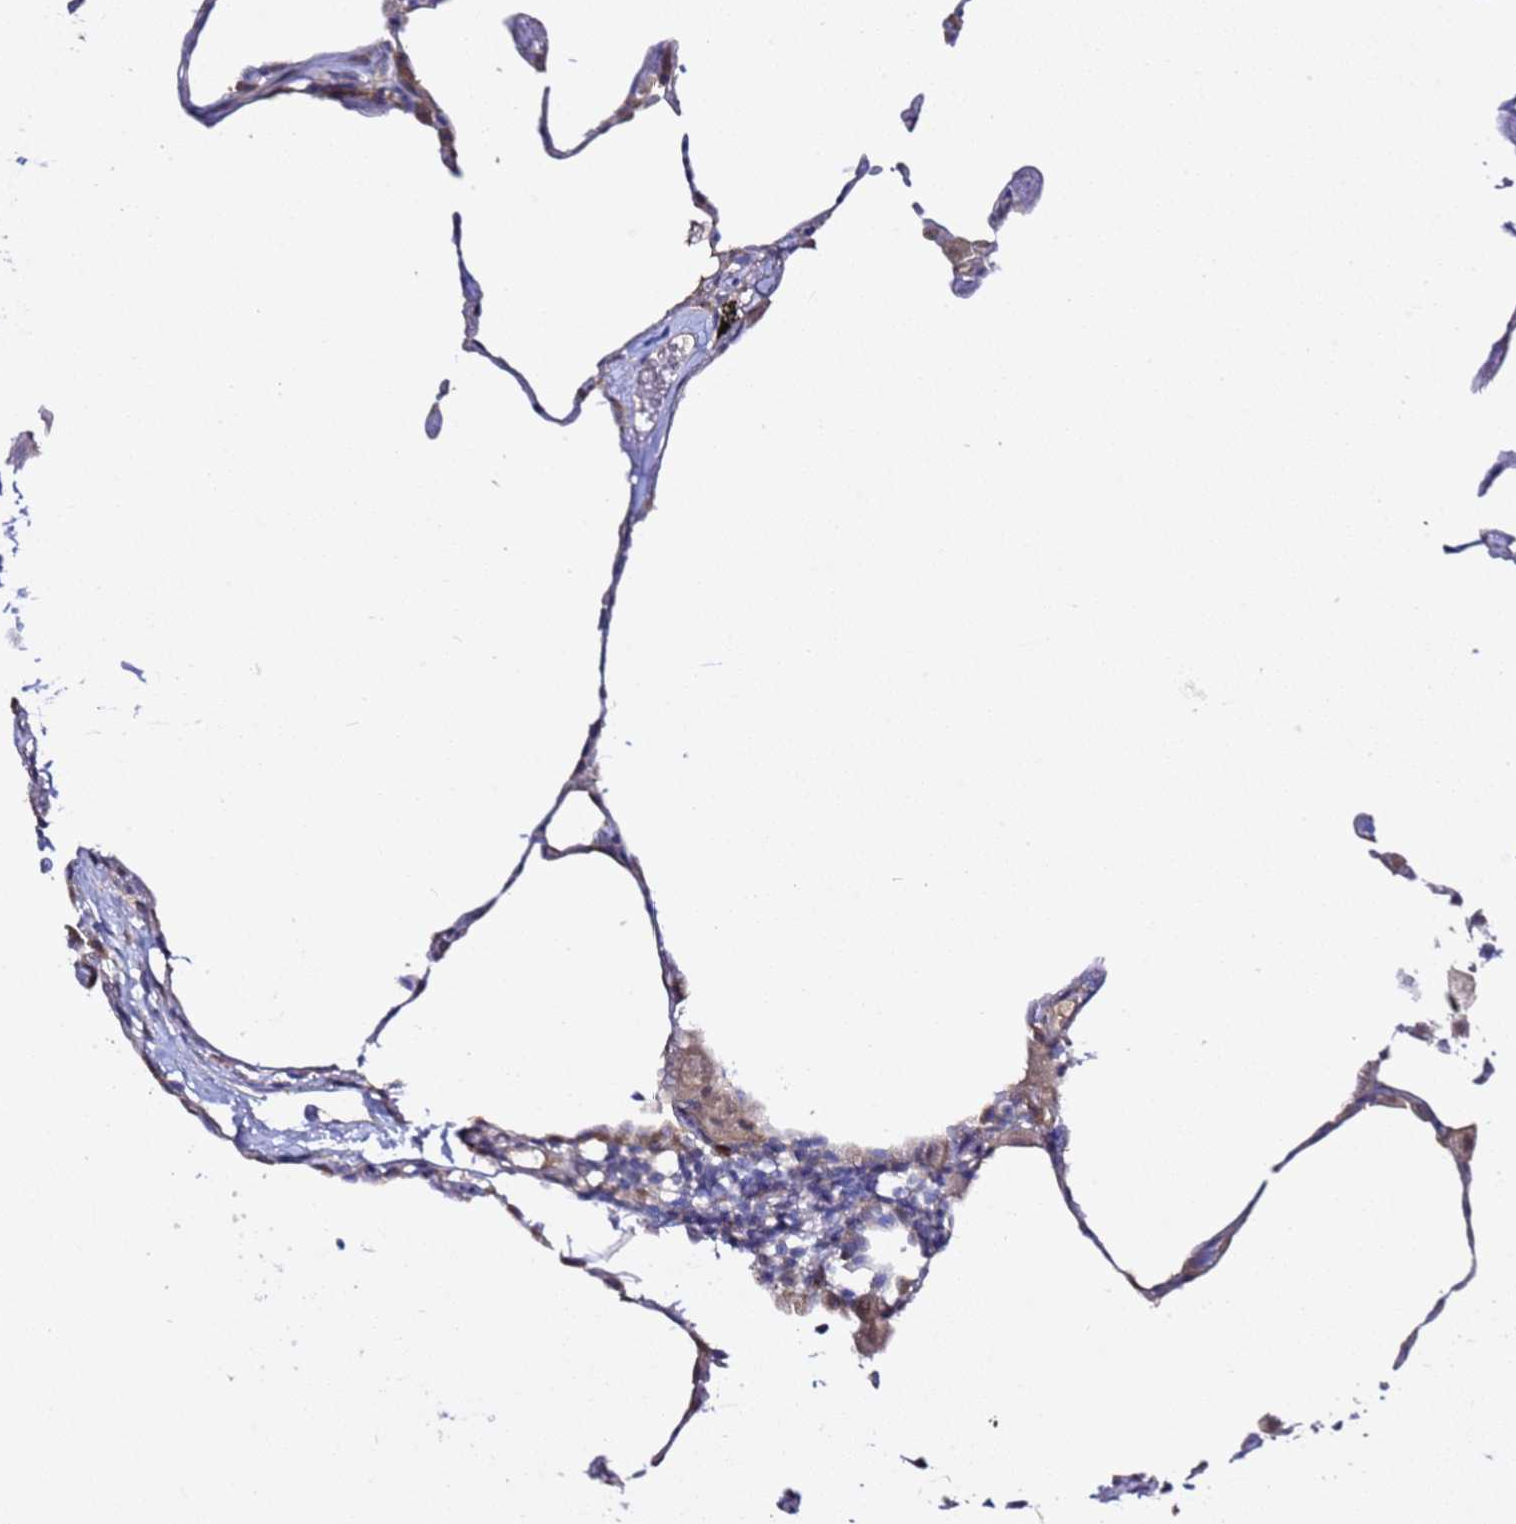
{"staining": {"intensity": "negative", "quantity": "none", "location": "none"}, "tissue": "lung", "cell_type": "Alveolar cells", "image_type": "normal", "snomed": [{"axis": "morphology", "description": "Normal tissue, NOS"}, {"axis": "topography", "description": "Lung"}], "caption": "The micrograph reveals no significant positivity in alveolar cells of lung. (DAB (3,3'-diaminobenzidine) IHC, high magnification).", "gene": "ALG3", "patient": {"sex": "female", "age": 57}}